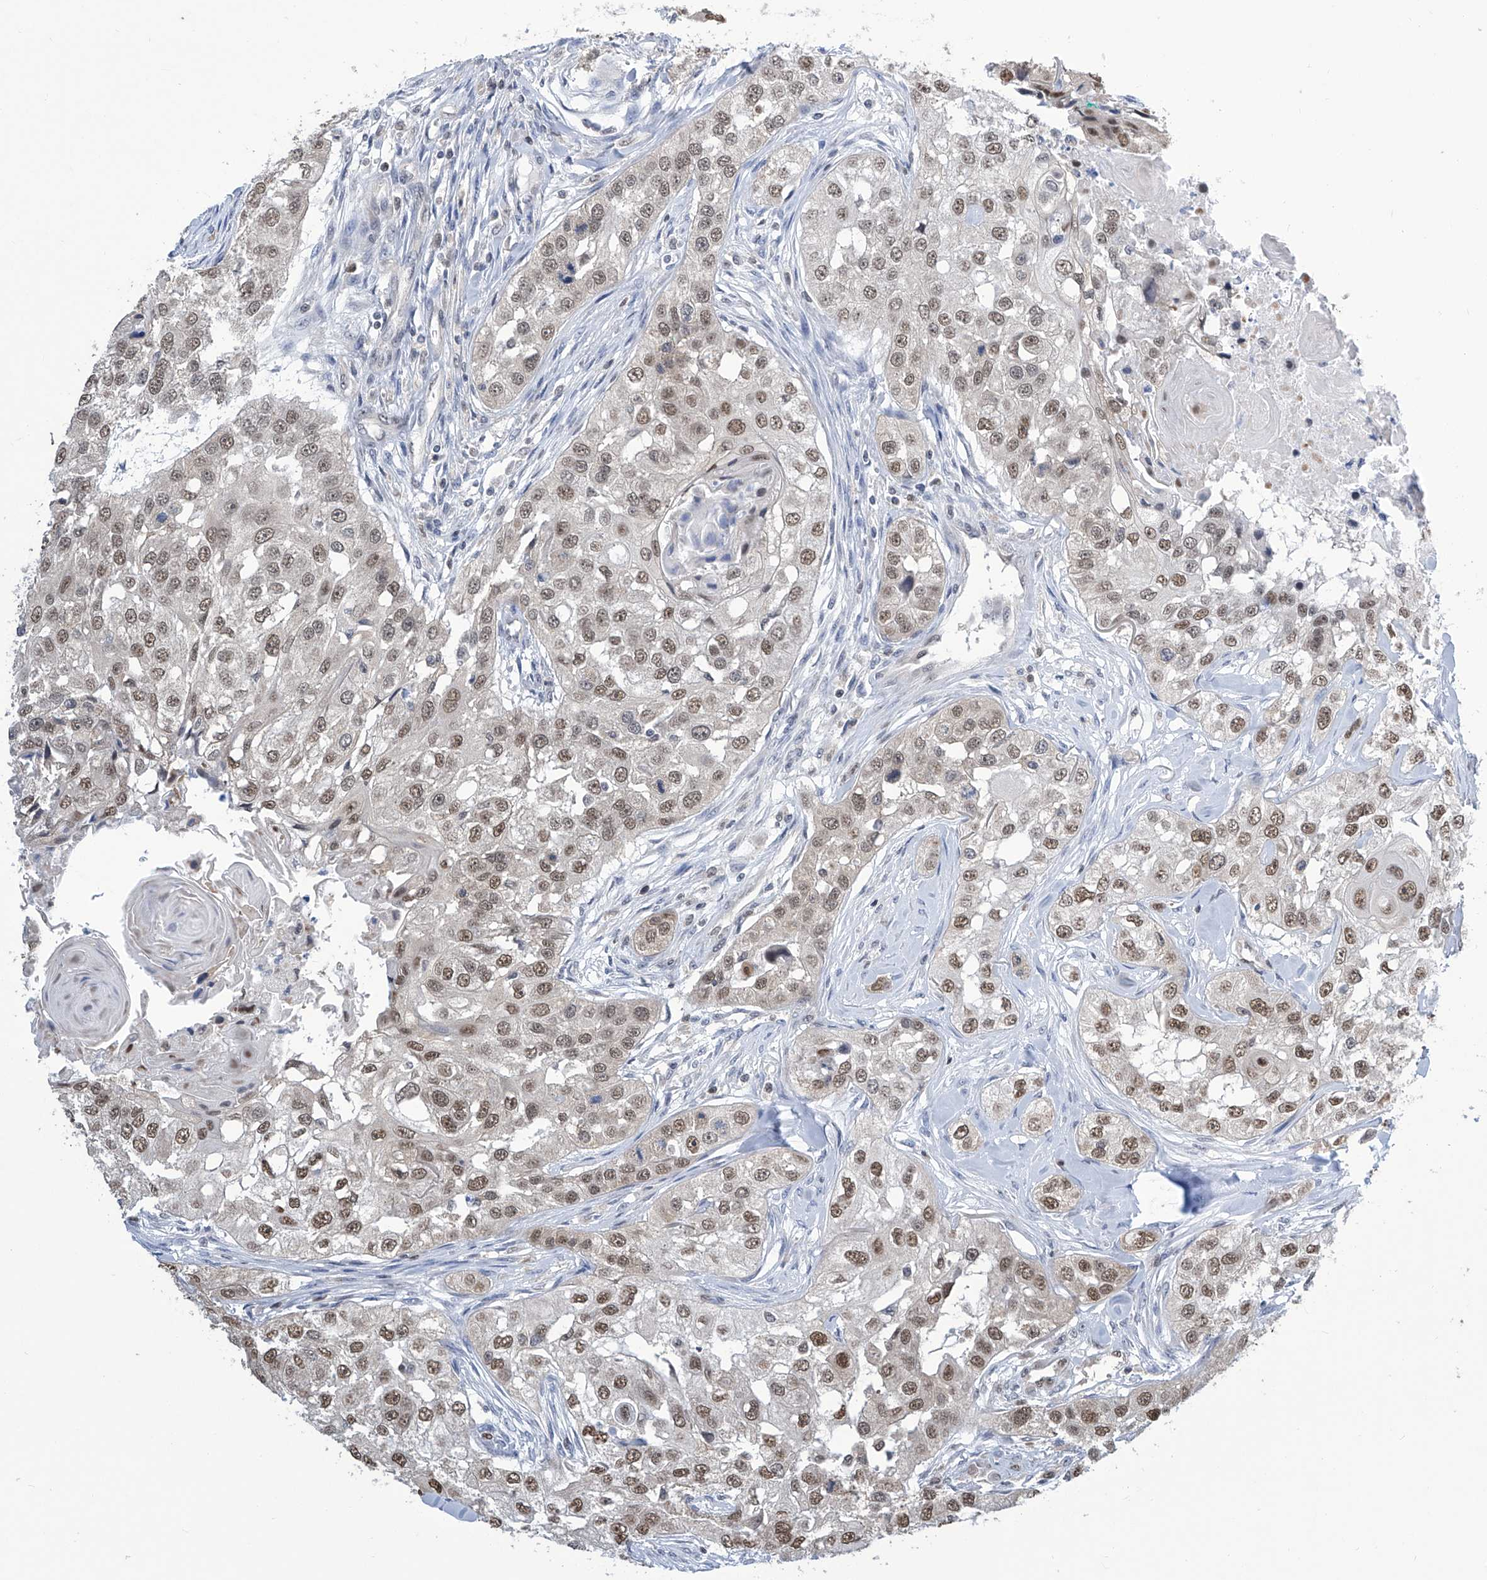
{"staining": {"intensity": "strong", "quantity": ">75%", "location": "nuclear"}, "tissue": "head and neck cancer", "cell_type": "Tumor cells", "image_type": "cancer", "snomed": [{"axis": "morphology", "description": "Normal tissue, NOS"}, {"axis": "morphology", "description": "Squamous cell carcinoma, NOS"}, {"axis": "topography", "description": "Skeletal muscle"}, {"axis": "topography", "description": "Head-Neck"}], "caption": "A high-resolution micrograph shows immunohistochemistry (IHC) staining of squamous cell carcinoma (head and neck), which displays strong nuclear positivity in approximately >75% of tumor cells. The protein of interest is stained brown, and the nuclei are stained in blue (DAB (3,3'-diaminobenzidine) IHC with brightfield microscopy, high magnification).", "gene": "SREBF2", "patient": {"sex": "male", "age": 51}}